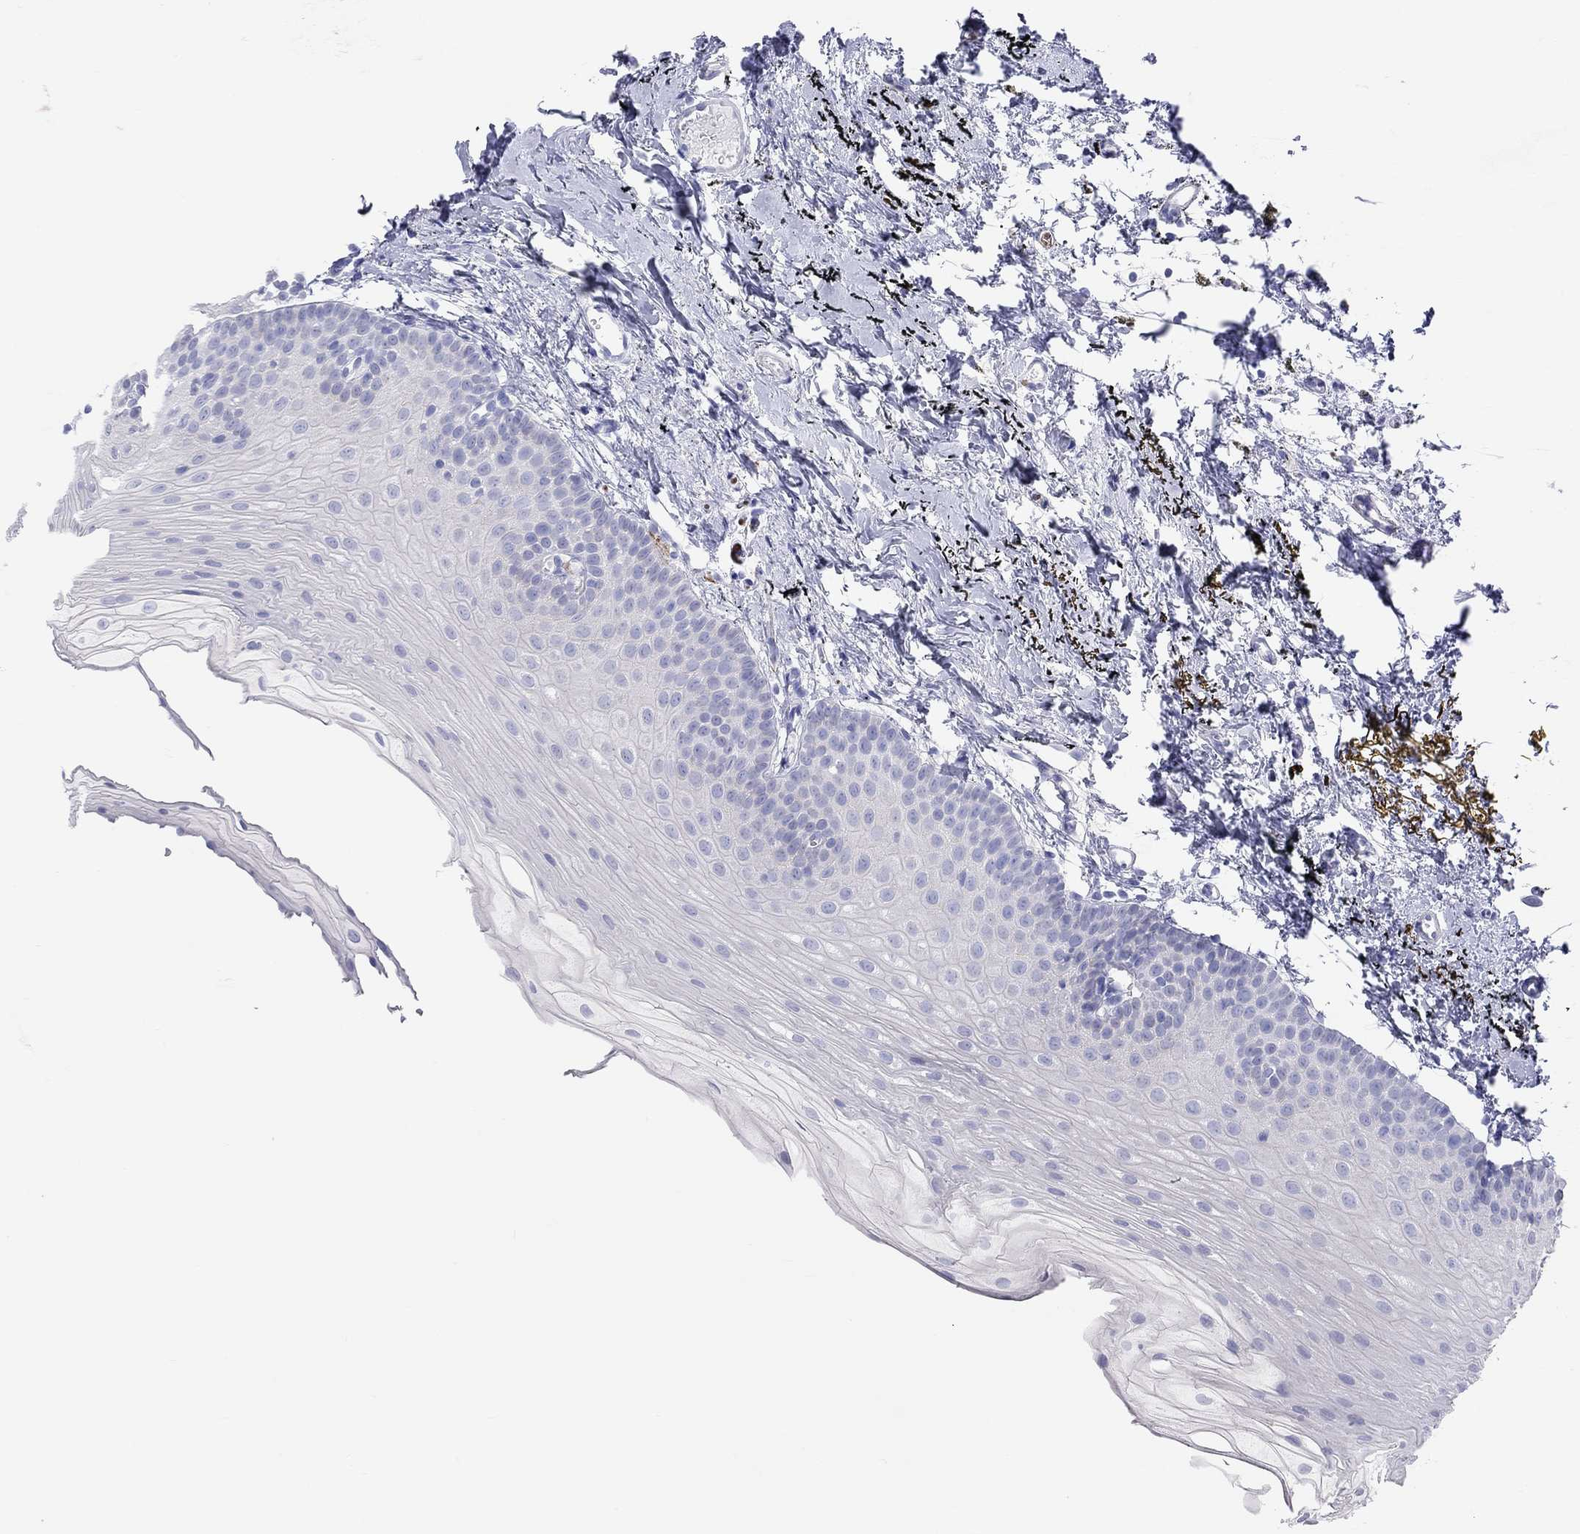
{"staining": {"intensity": "negative", "quantity": "none", "location": "none"}, "tissue": "oral mucosa", "cell_type": "Squamous epithelial cells", "image_type": "normal", "snomed": [{"axis": "morphology", "description": "Normal tissue, NOS"}, {"axis": "topography", "description": "Oral tissue"}], "caption": "High power microscopy histopathology image of an IHC micrograph of normal oral mucosa, revealing no significant staining in squamous epithelial cells.", "gene": "SPATA9", "patient": {"sex": "female", "age": 57}}